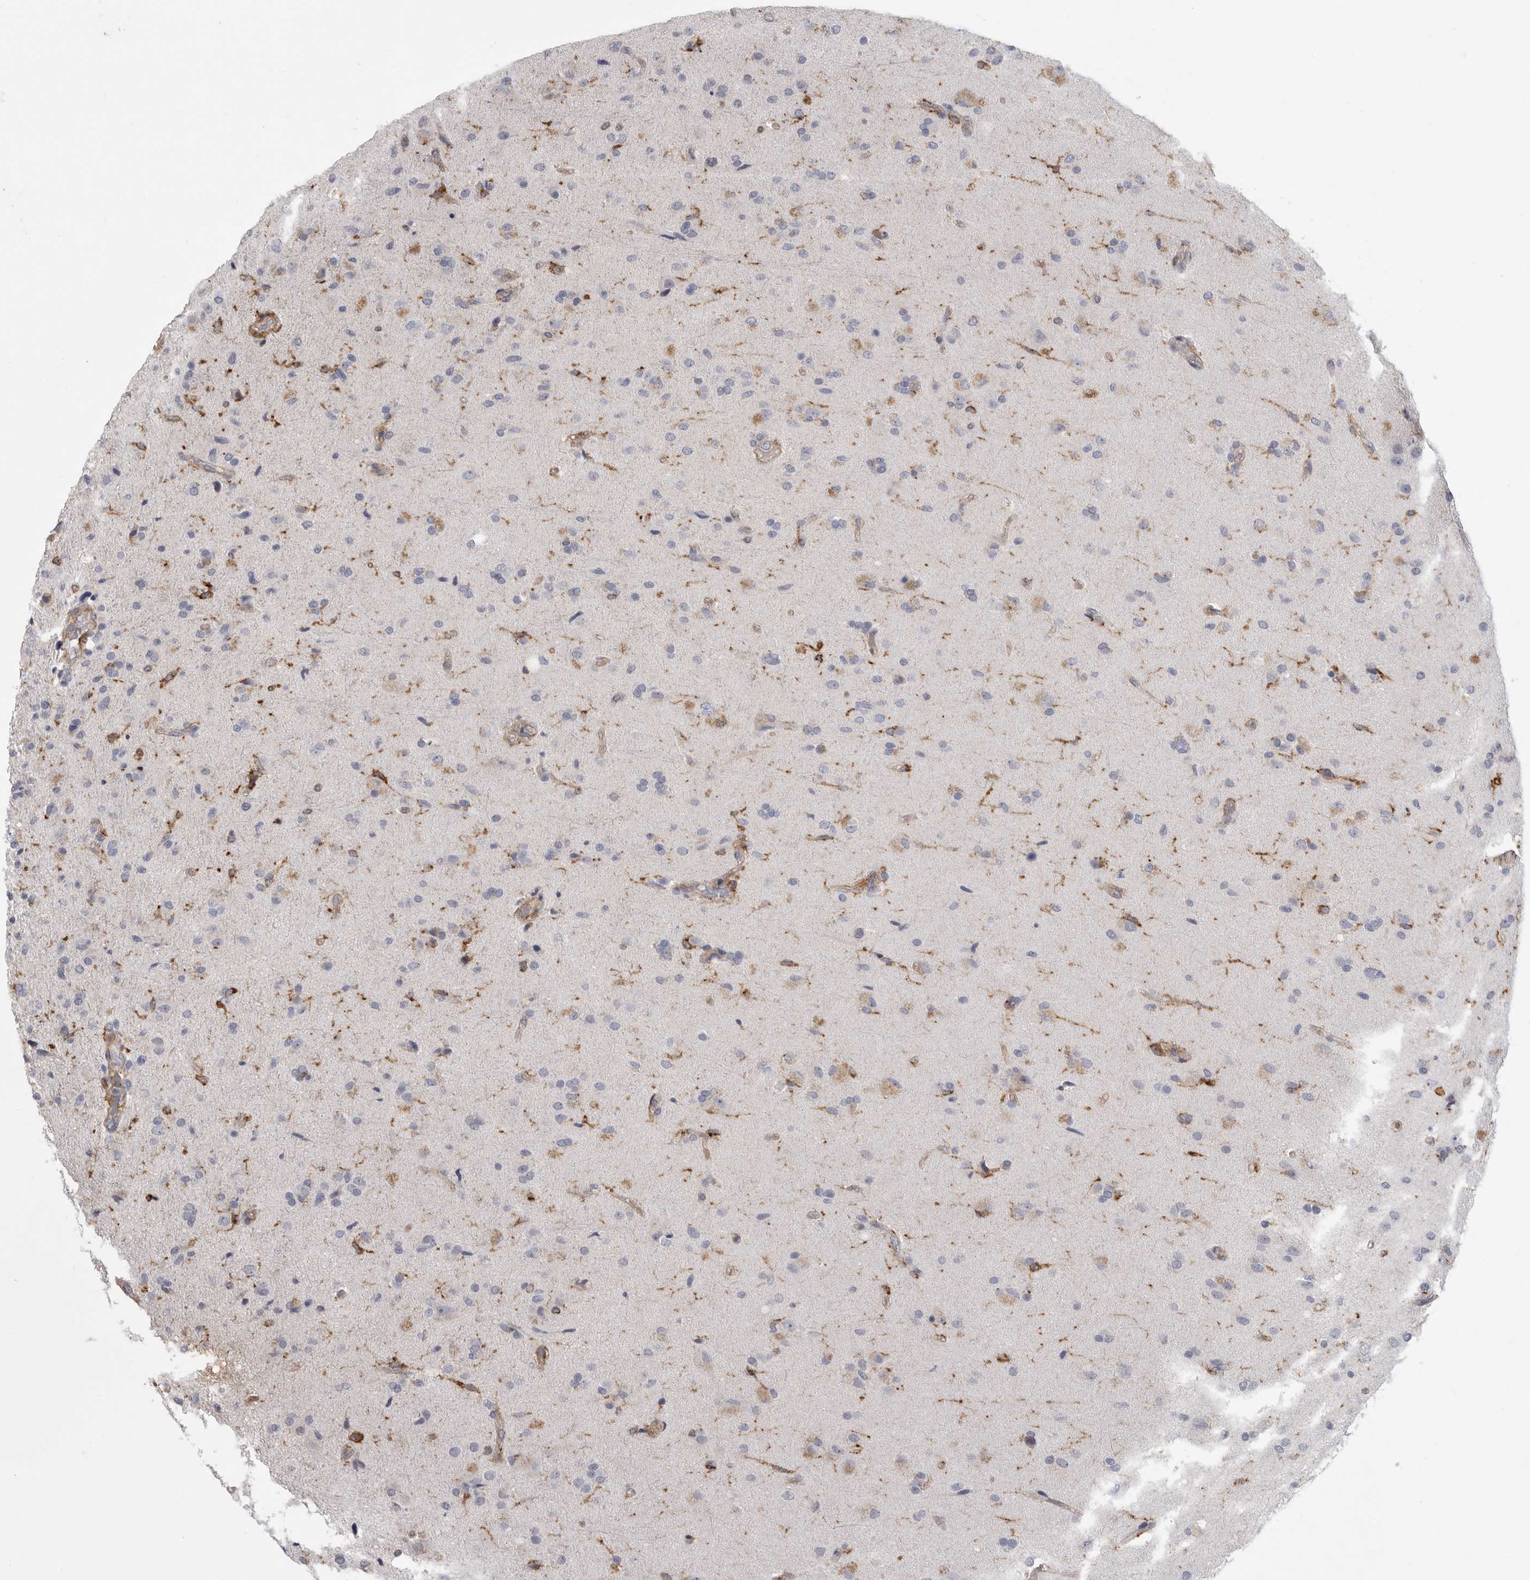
{"staining": {"intensity": "negative", "quantity": "none", "location": "none"}, "tissue": "glioma", "cell_type": "Tumor cells", "image_type": "cancer", "snomed": [{"axis": "morphology", "description": "Glioma, malignant, High grade"}, {"axis": "topography", "description": "Brain"}], "caption": "Immunohistochemistry micrograph of neoplastic tissue: human glioma stained with DAB demonstrates no significant protein expression in tumor cells.", "gene": "SIGLEC10", "patient": {"sex": "male", "age": 72}}